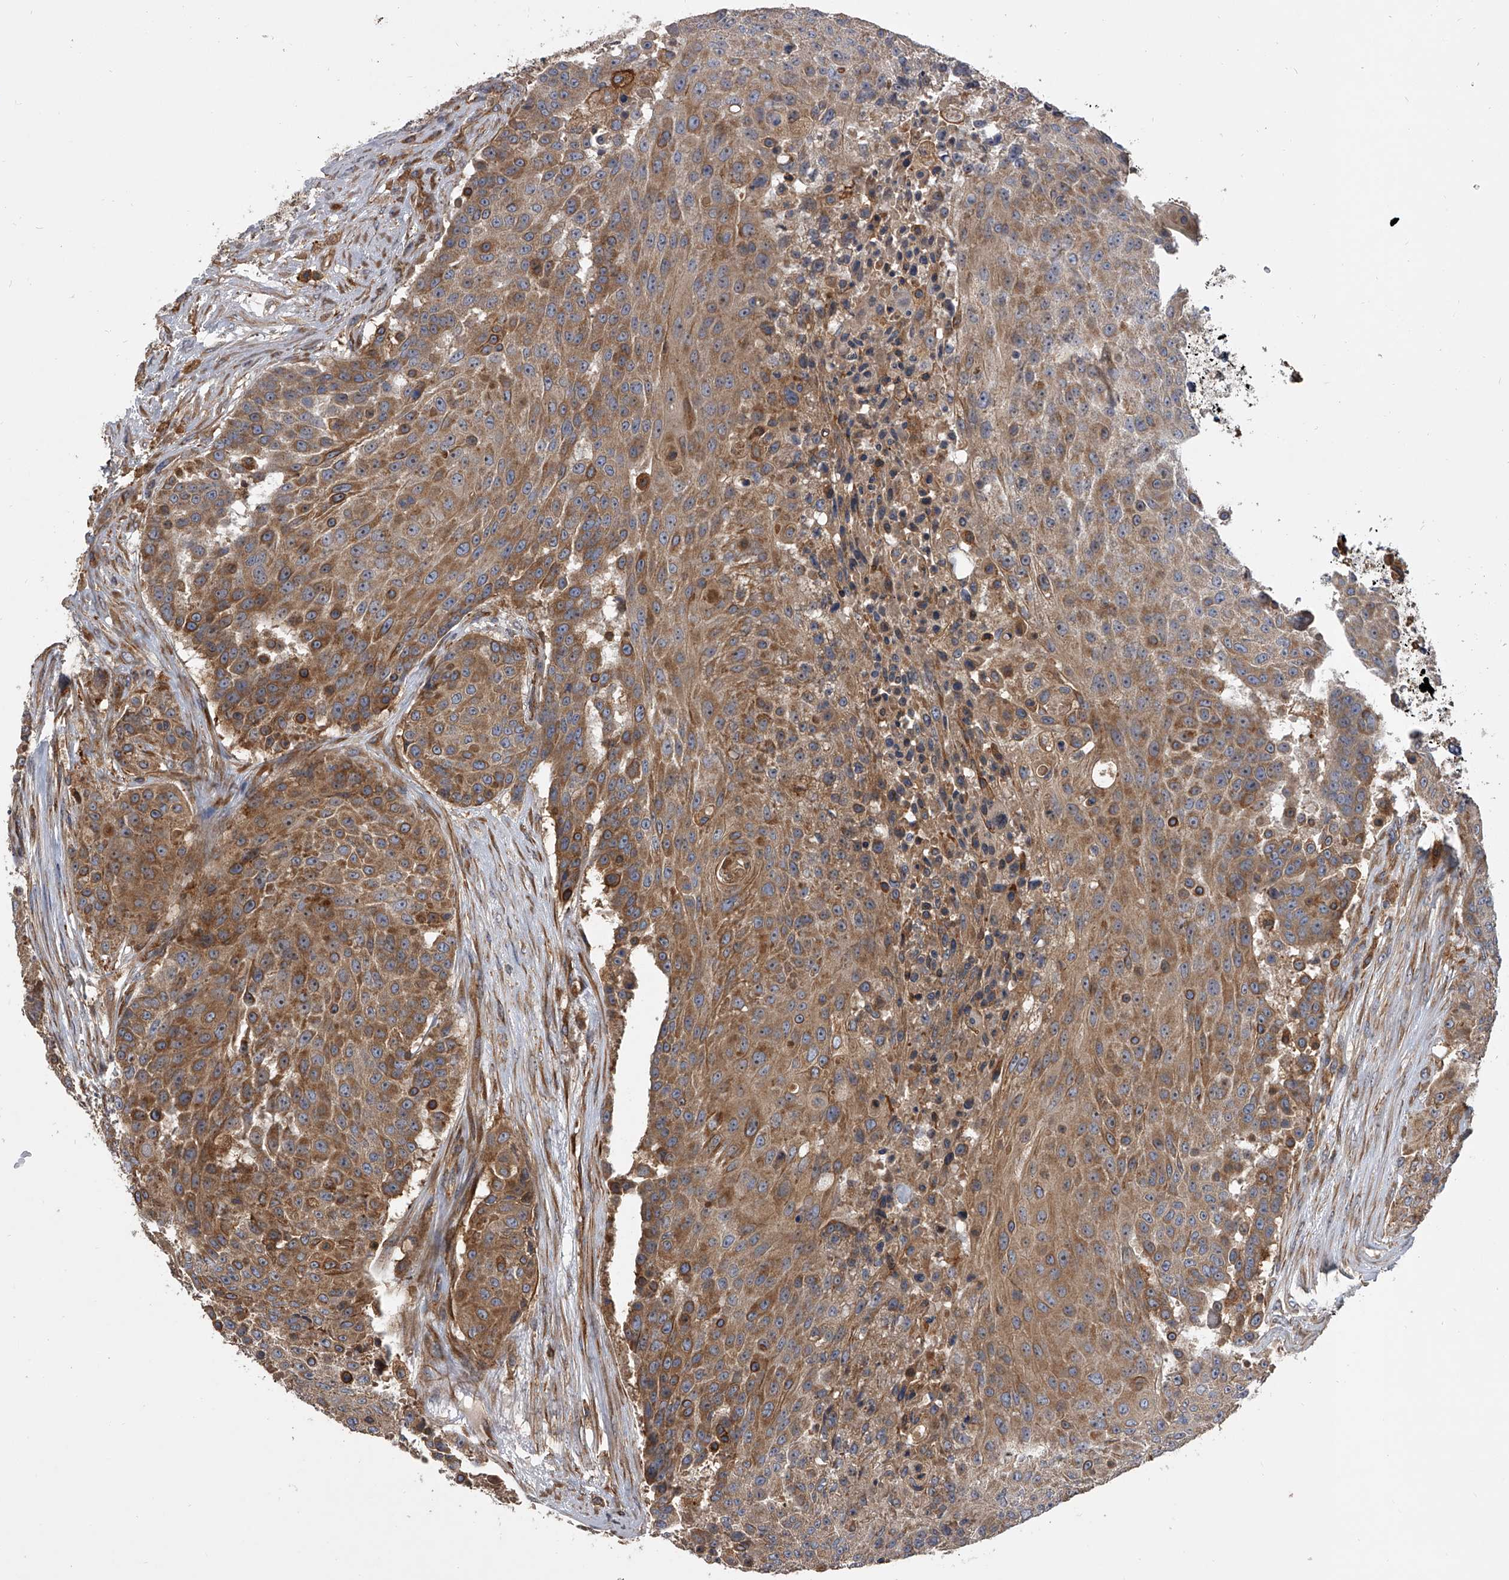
{"staining": {"intensity": "moderate", "quantity": ">75%", "location": "cytoplasmic/membranous"}, "tissue": "urothelial cancer", "cell_type": "Tumor cells", "image_type": "cancer", "snomed": [{"axis": "morphology", "description": "Urothelial carcinoma, High grade"}, {"axis": "topography", "description": "Urinary bladder"}], "caption": "Immunohistochemistry staining of urothelial cancer, which displays medium levels of moderate cytoplasmic/membranous staining in approximately >75% of tumor cells indicating moderate cytoplasmic/membranous protein positivity. The staining was performed using DAB (3,3'-diaminobenzidine) (brown) for protein detection and nuclei were counterstained in hematoxylin (blue).", "gene": "EXOC4", "patient": {"sex": "female", "age": 63}}